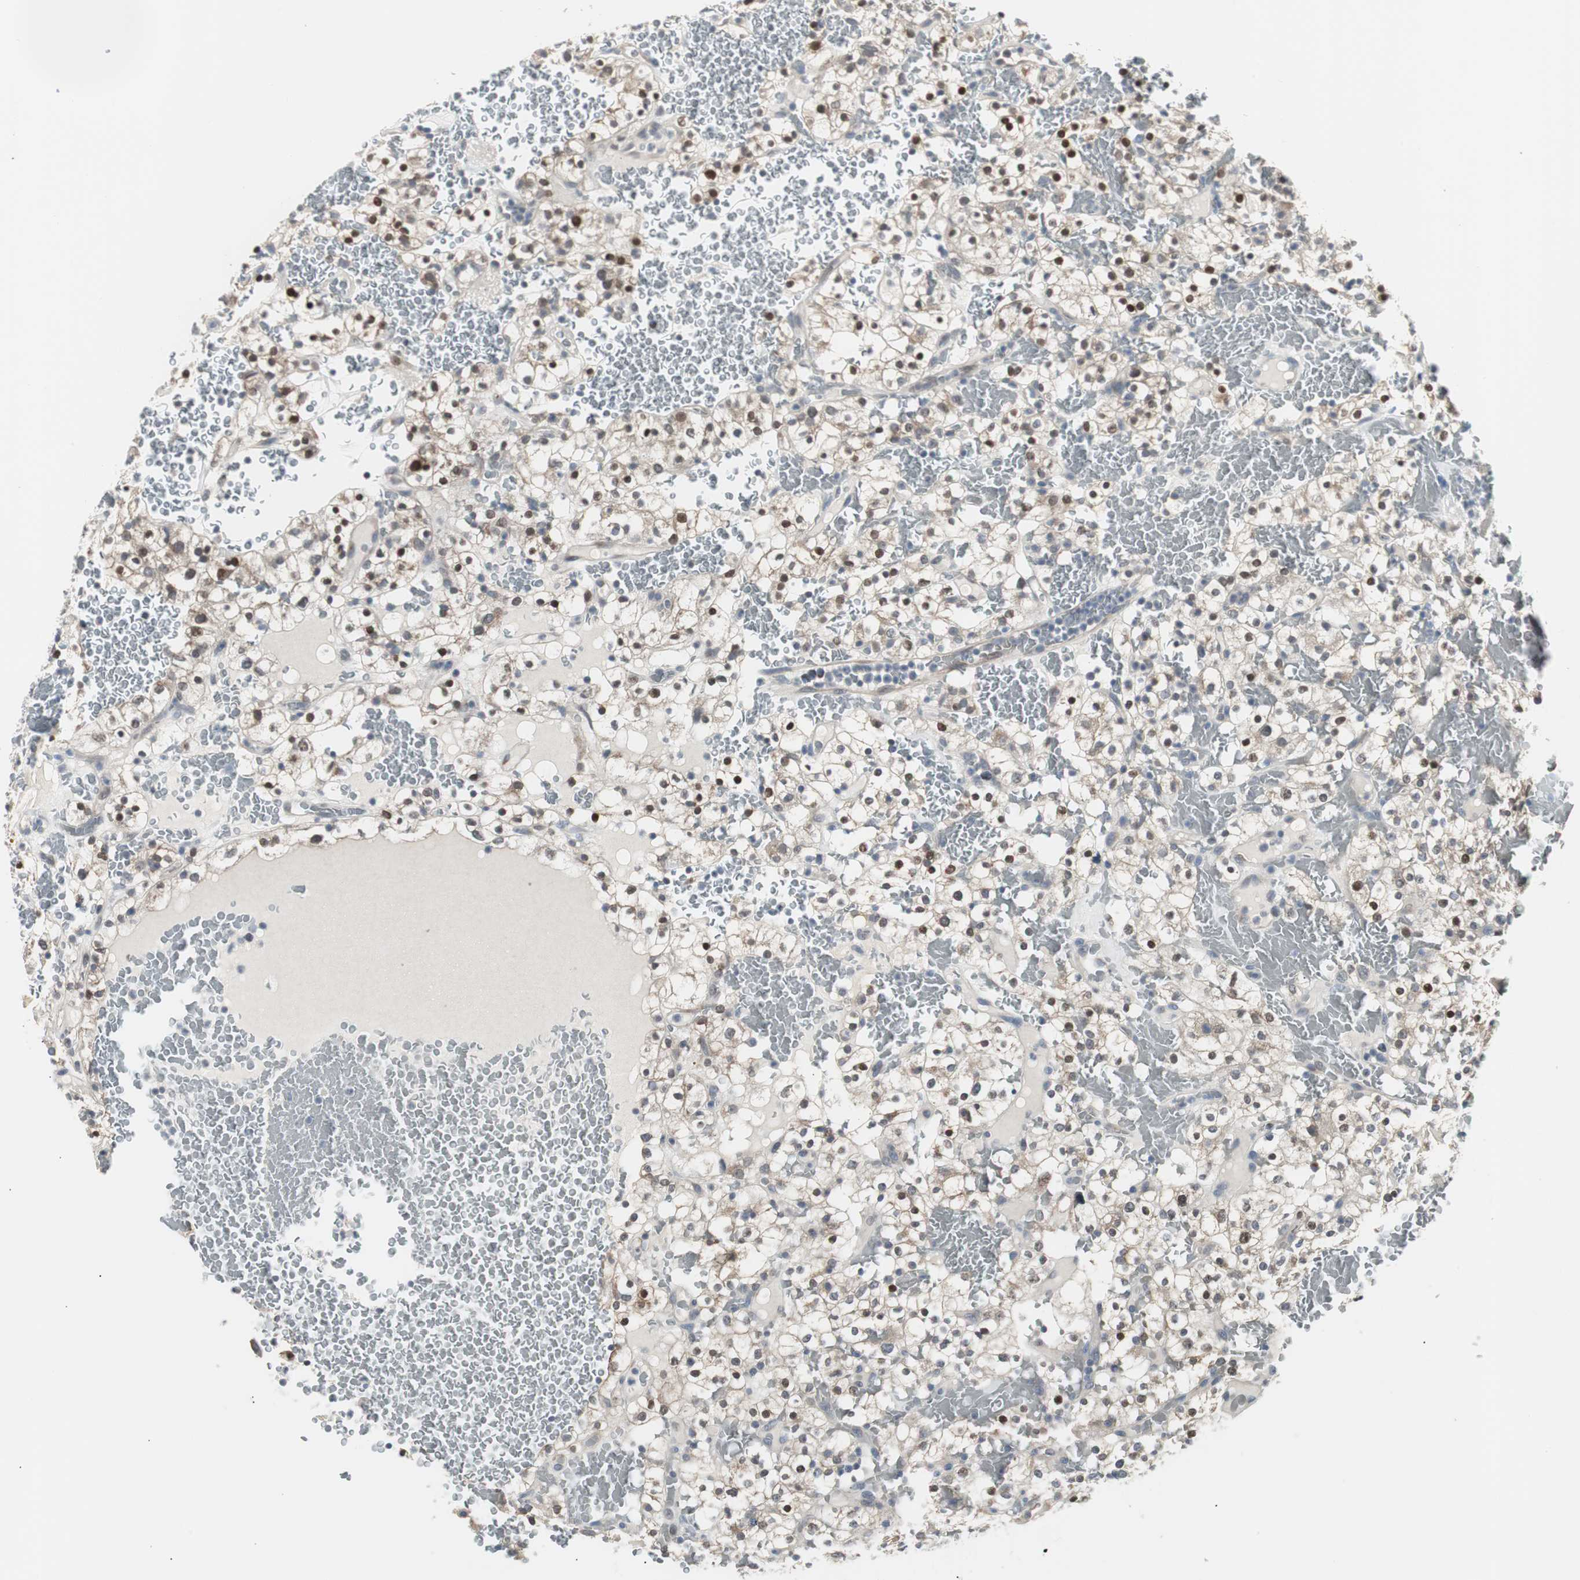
{"staining": {"intensity": "strong", "quantity": "25%-75%", "location": "nuclear"}, "tissue": "renal cancer", "cell_type": "Tumor cells", "image_type": "cancer", "snomed": [{"axis": "morphology", "description": "Normal tissue, NOS"}, {"axis": "morphology", "description": "Adenocarcinoma, NOS"}, {"axis": "topography", "description": "Kidney"}], "caption": "The photomicrograph displays staining of renal cancer (adenocarcinoma), revealing strong nuclear protein positivity (brown color) within tumor cells. Using DAB (3,3'-diaminobenzidine) (brown) and hematoxylin (blue) stains, captured at high magnification using brightfield microscopy.", "gene": "SOX30", "patient": {"sex": "female", "age": 72}}